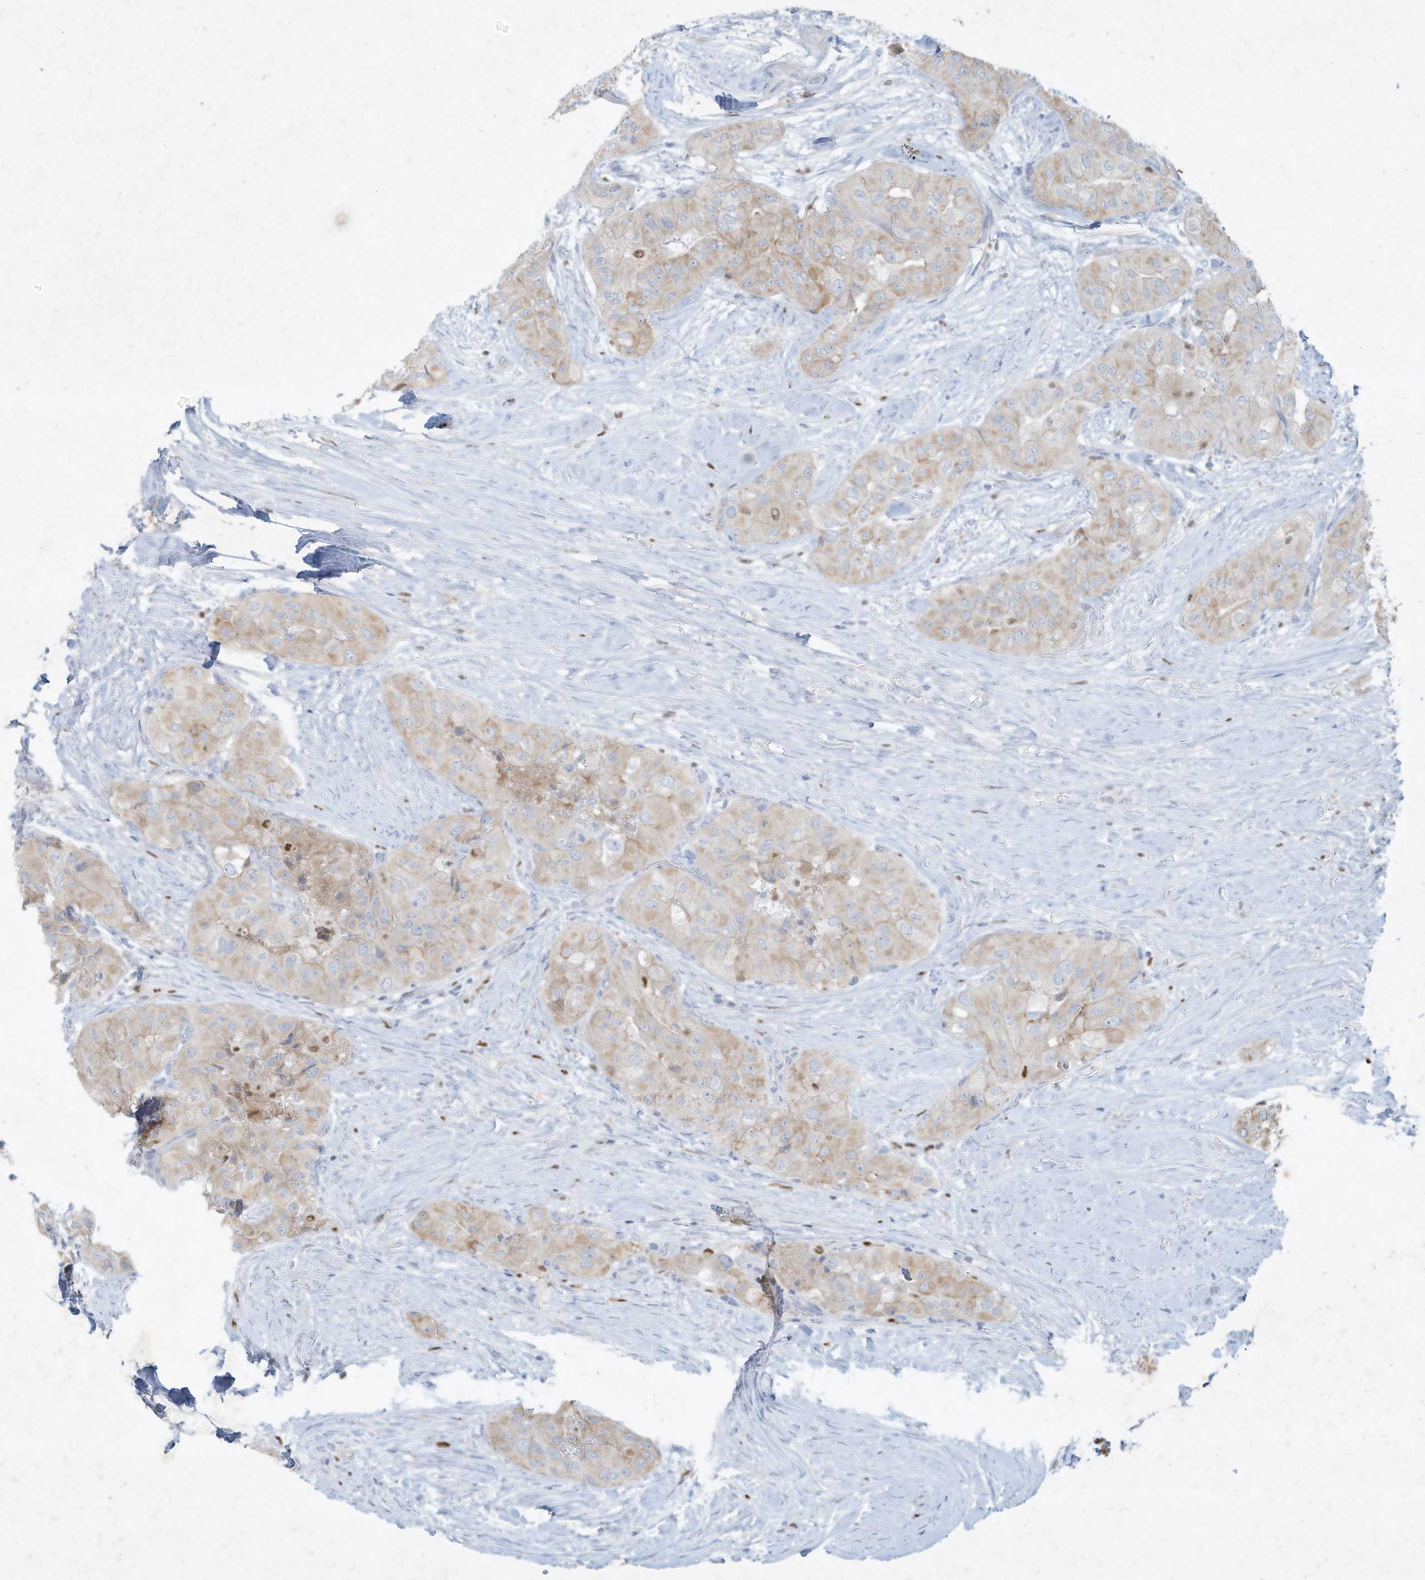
{"staining": {"intensity": "weak", "quantity": "25%-75%", "location": "cytoplasmic/membranous"}, "tissue": "thyroid cancer", "cell_type": "Tumor cells", "image_type": "cancer", "snomed": [{"axis": "morphology", "description": "Papillary adenocarcinoma, NOS"}, {"axis": "topography", "description": "Thyroid gland"}], "caption": "This histopathology image displays IHC staining of papillary adenocarcinoma (thyroid), with low weak cytoplasmic/membranous staining in approximately 25%-75% of tumor cells.", "gene": "TUBE1", "patient": {"sex": "female", "age": 59}}